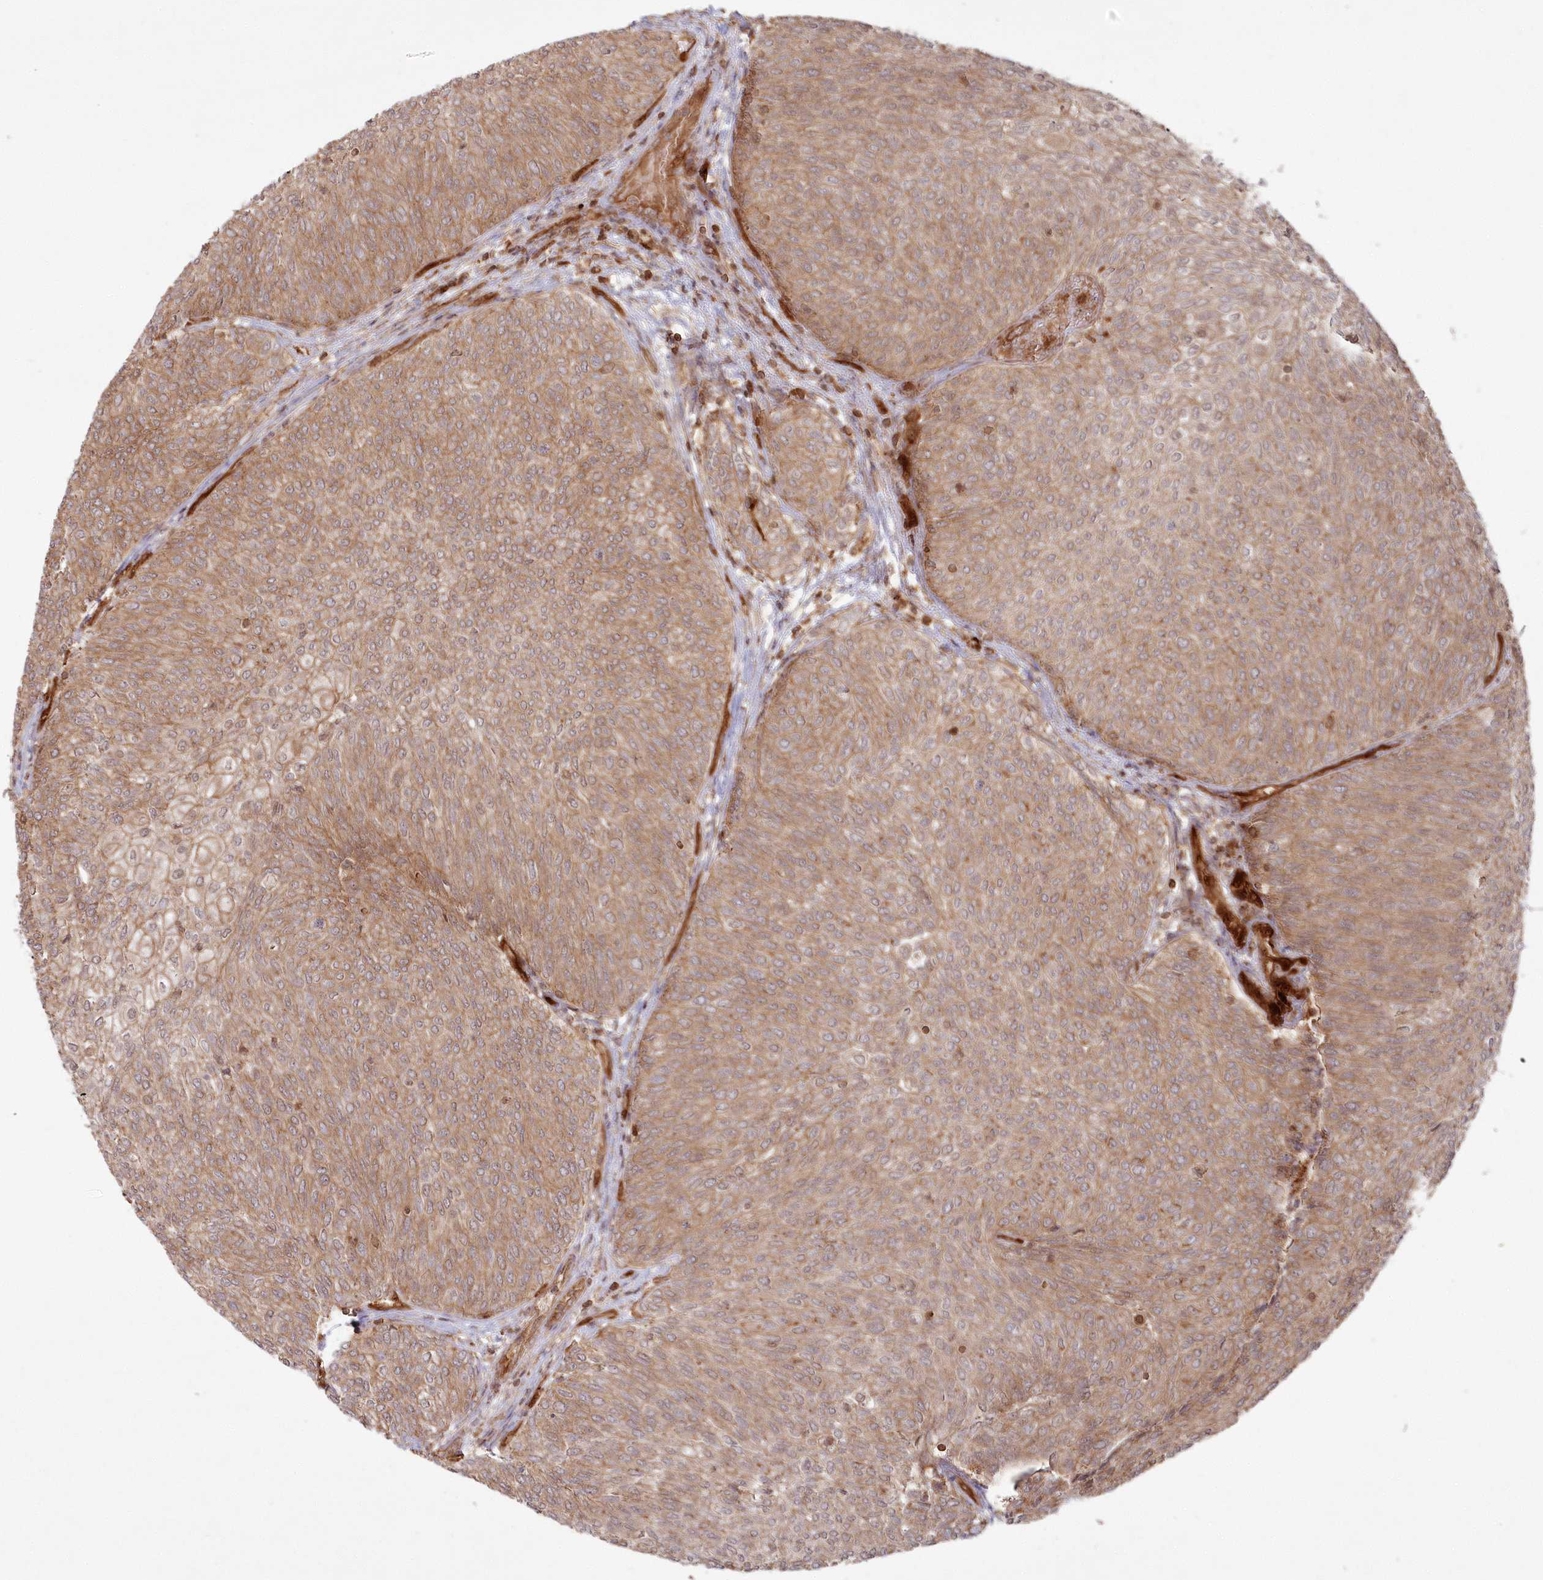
{"staining": {"intensity": "moderate", "quantity": ">75%", "location": "cytoplasmic/membranous"}, "tissue": "urothelial cancer", "cell_type": "Tumor cells", "image_type": "cancer", "snomed": [{"axis": "morphology", "description": "Urothelial carcinoma, Low grade"}, {"axis": "topography", "description": "Urinary bladder"}], "caption": "Urothelial cancer was stained to show a protein in brown. There is medium levels of moderate cytoplasmic/membranous positivity in approximately >75% of tumor cells.", "gene": "RGCC", "patient": {"sex": "female", "age": 79}}